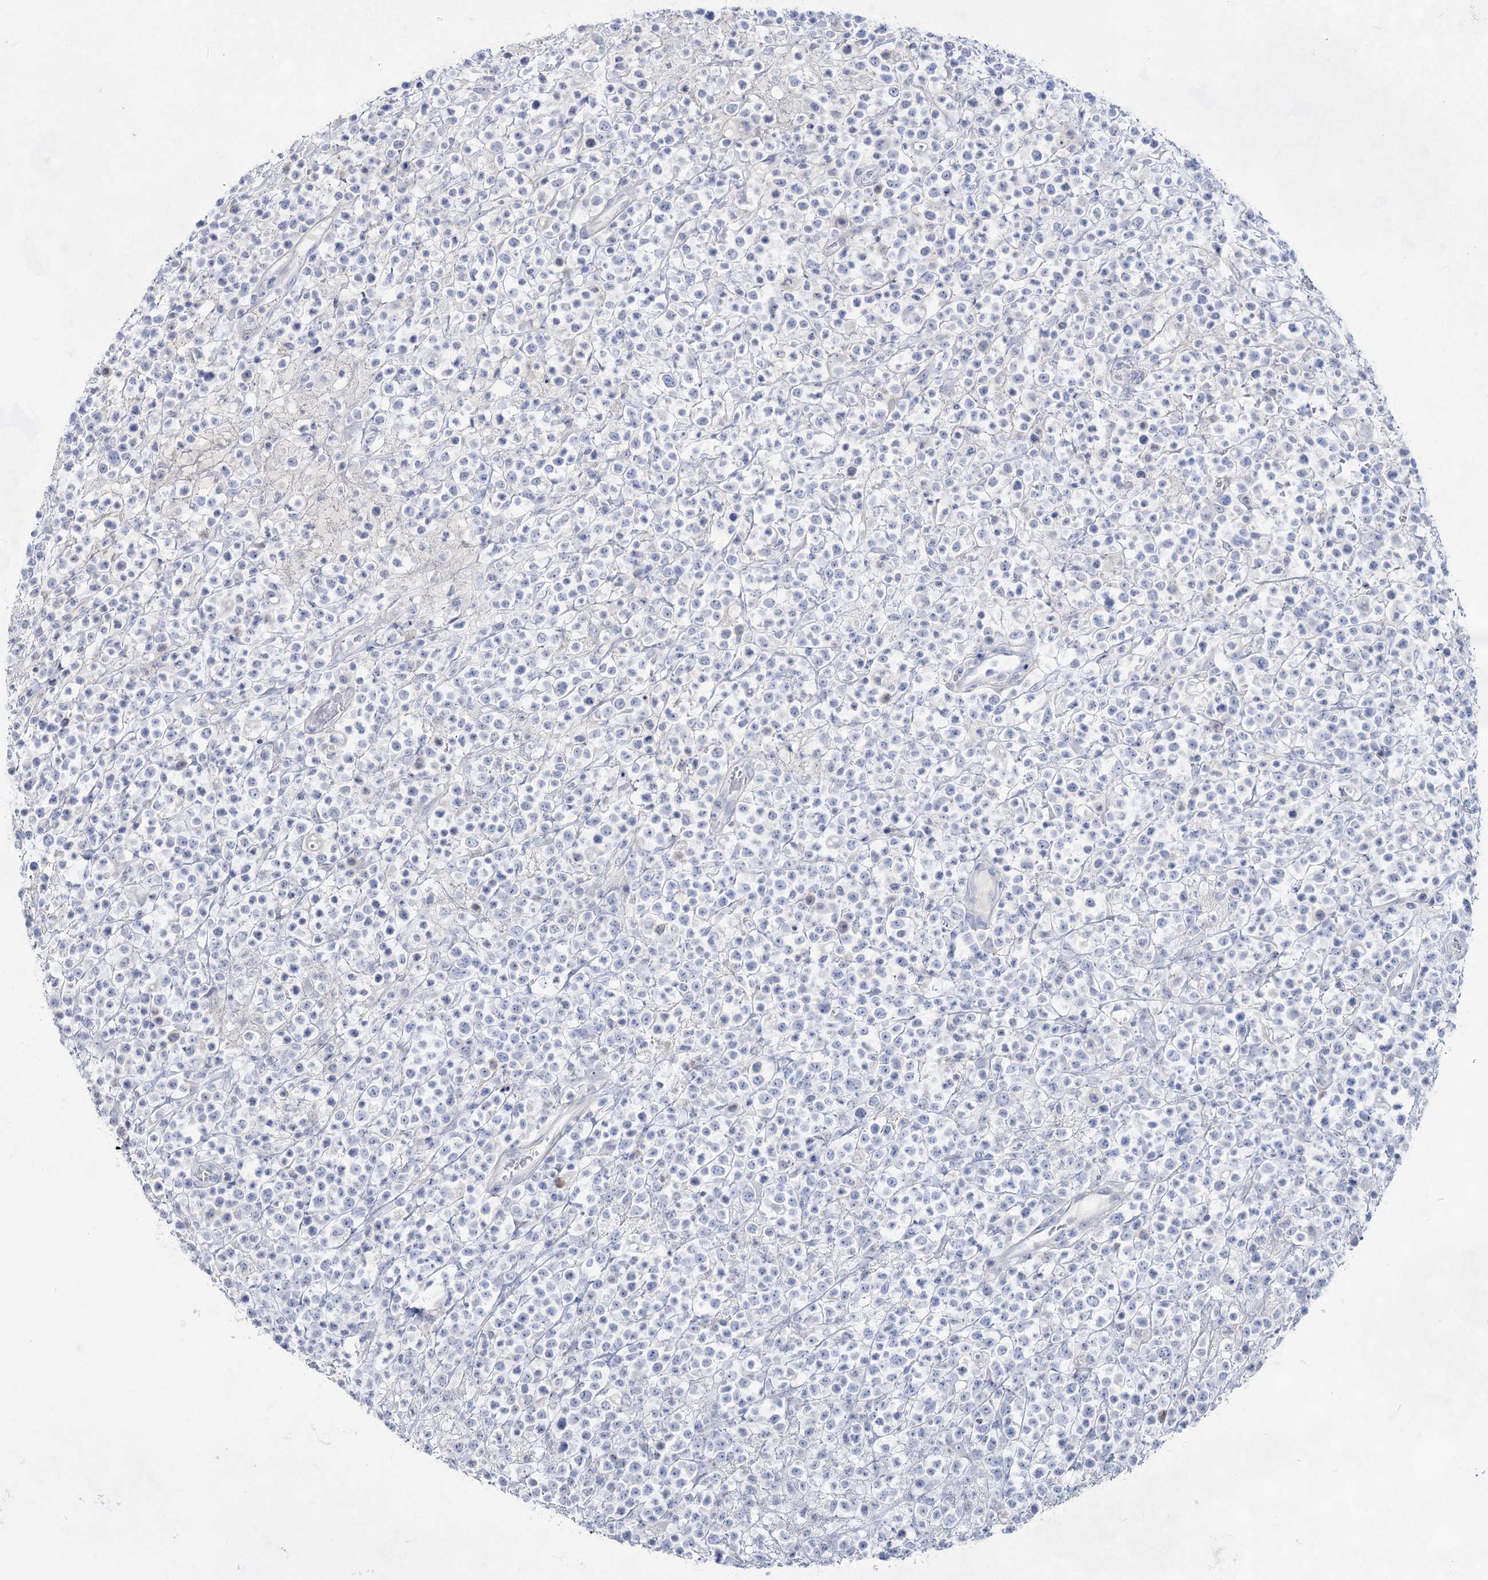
{"staining": {"intensity": "negative", "quantity": "none", "location": "none"}, "tissue": "lymphoma", "cell_type": "Tumor cells", "image_type": "cancer", "snomed": [{"axis": "morphology", "description": "Malignant lymphoma, non-Hodgkin's type, High grade"}, {"axis": "topography", "description": "Colon"}], "caption": "An immunohistochemistry histopathology image of high-grade malignant lymphoma, non-Hodgkin's type is shown. There is no staining in tumor cells of high-grade malignant lymphoma, non-Hodgkin's type.", "gene": "ACRV1", "patient": {"sex": "female", "age": 53}}